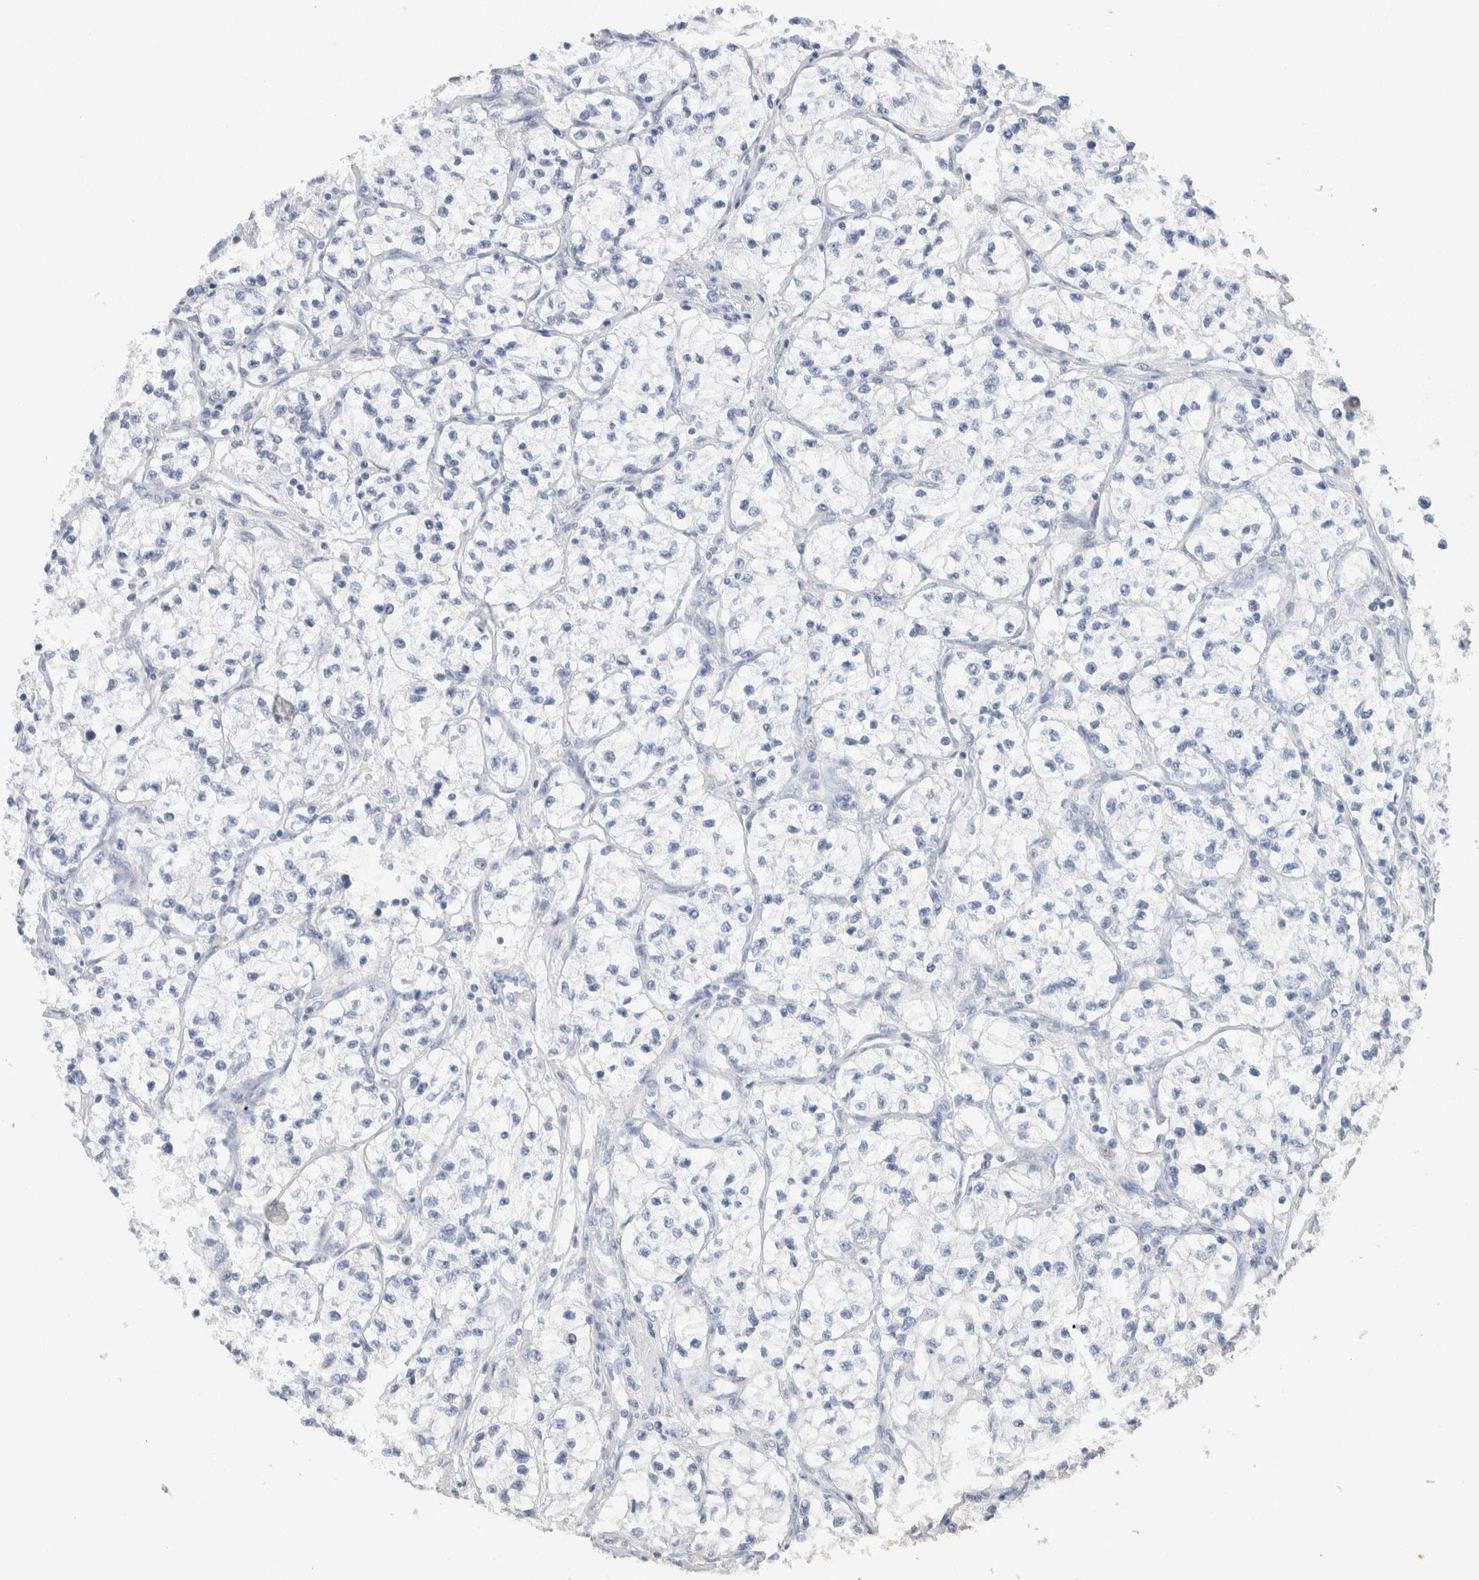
{"staining": {"intensity": "negative", "quantity": "none", "location": "none"}, "tissue": "renal cancer", "cell_type": "Tumor cells", "image_type": "cancer", "snomed": [{"axis": "morphology", "description": "Adenocarcinoma, NOS"}, {"axis": "topography", "description": "Kidney"}], "caption": "Immunohistochemistry photomicrograph of neoplastic tissue: human renal cancer stained with DAB shows no significant protein positivity in tumor cells.", "gene": "NCF2", "patient": {"sex": "female", "age": 57}}